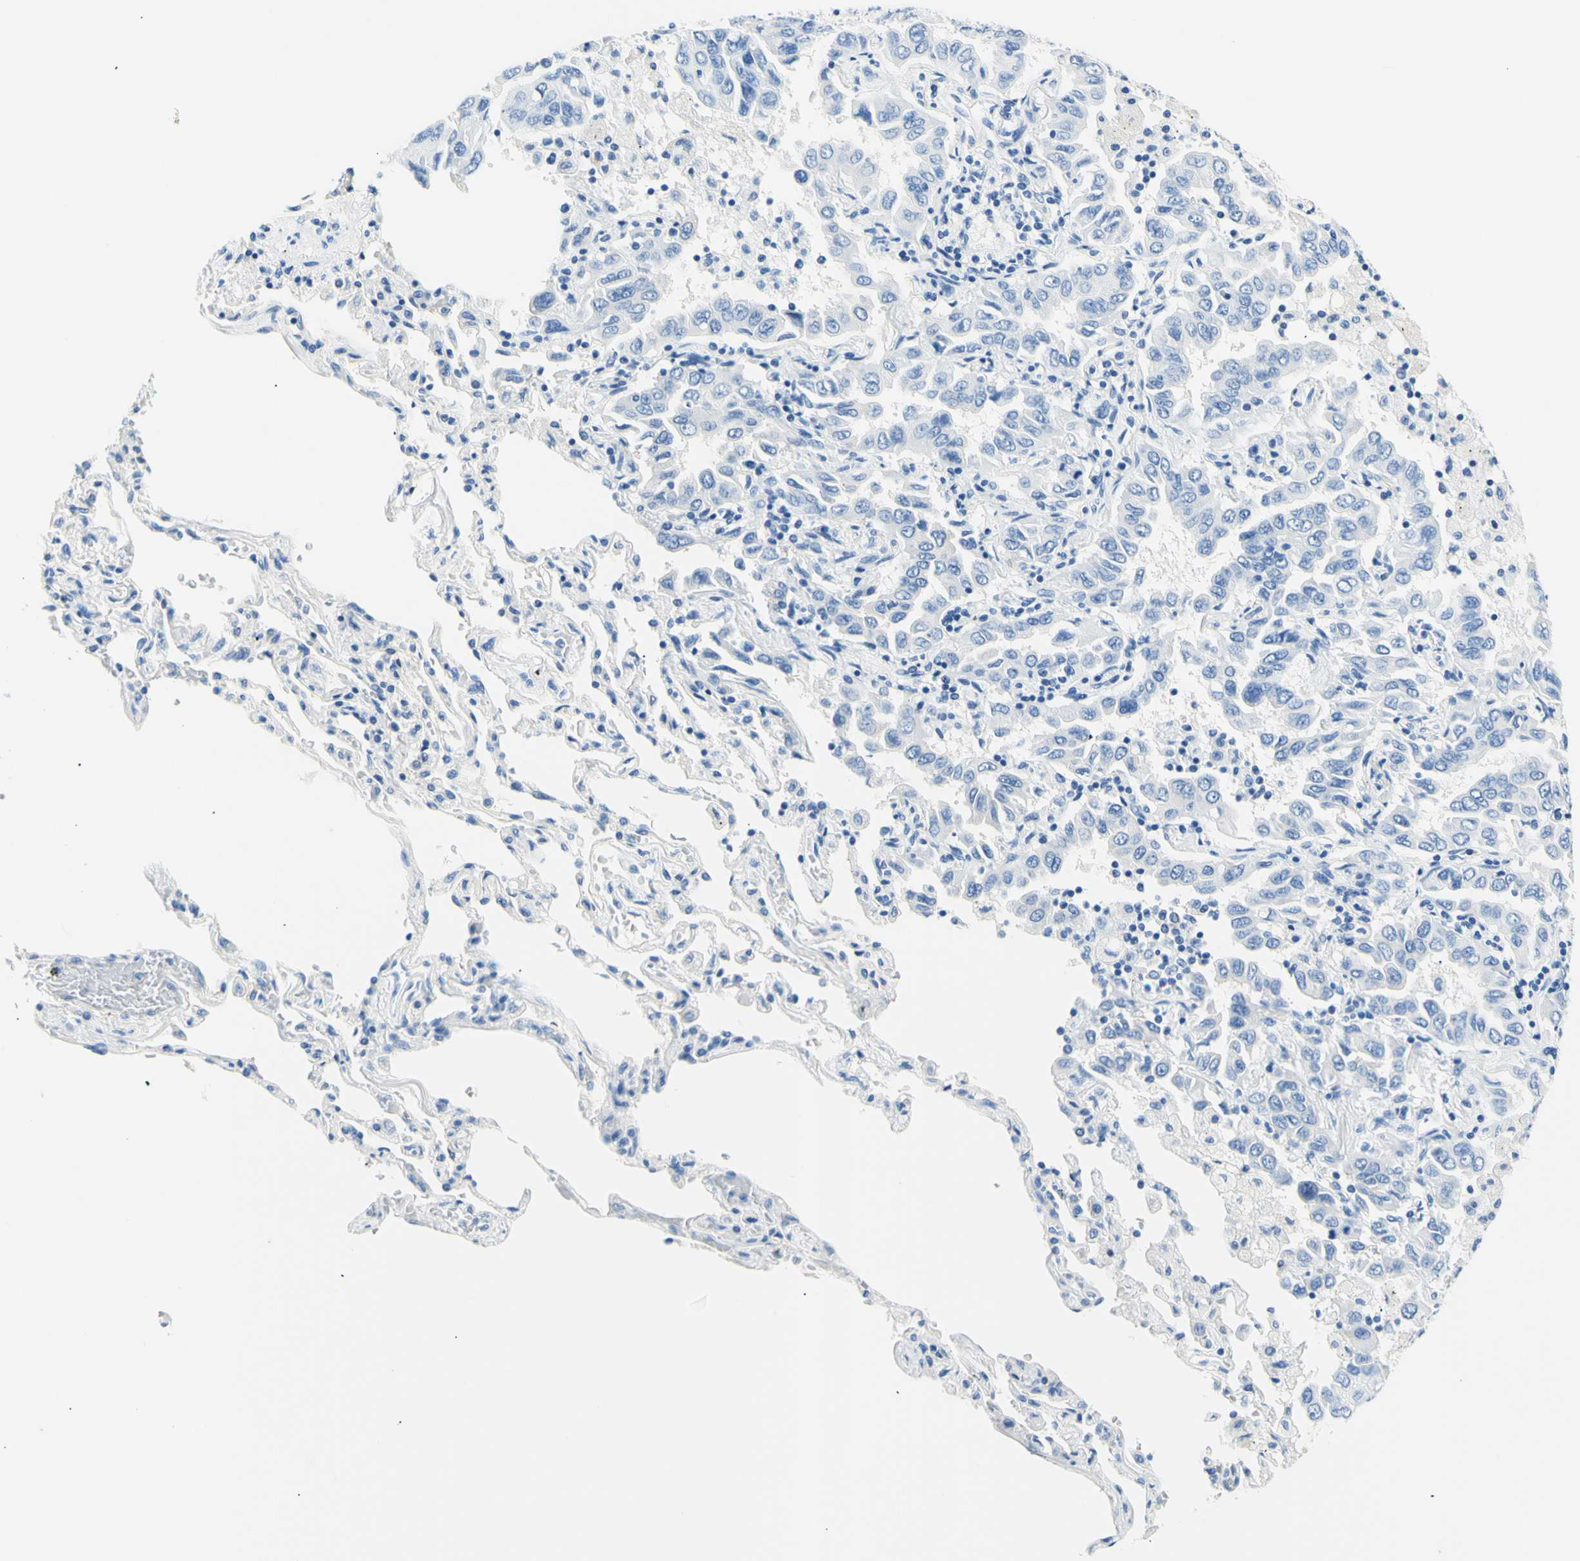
{"staining": {"intensity": "negative", "quantity": "none", "location": "none"}, "tissue": "lung cancer", "cell_type": "Tumor cells", "image_type": "cancer", "snomed": [{"axis": "morphology", "description": "Adenocarcinoma, NOS"}, {"axis": "topography", "description": "Lung"}], "caption": "This is an IHC micrograph of human adenocarcinoma (lung). There is no staining in tumor cells.", "gene": "HPCA", "patient": {"sex": "male", "age": 64}}